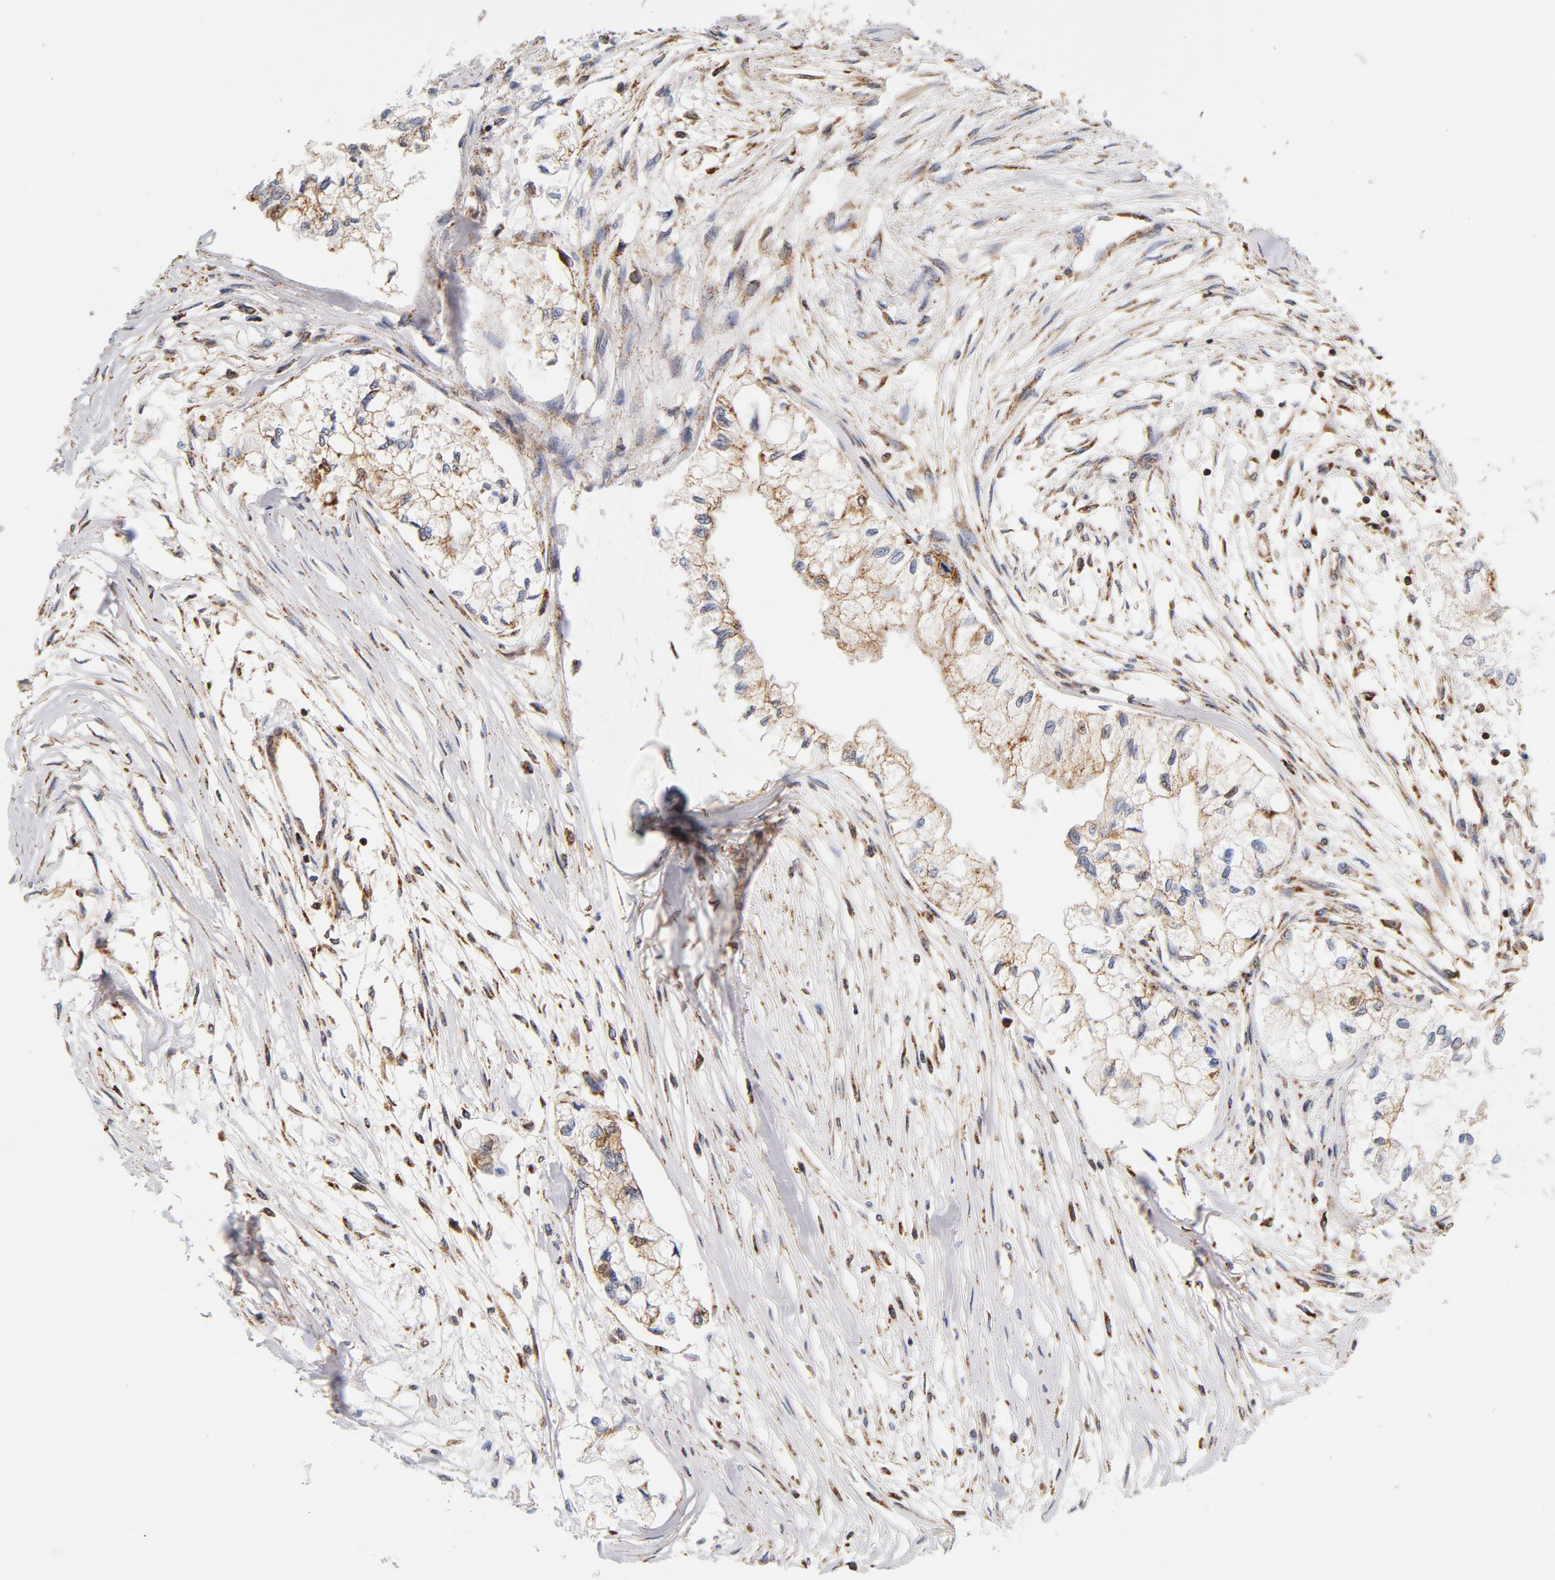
{"staining": {"intensity": "strong", "quantity": ">75%", "location": "cytoplasmic/membranous"}, "tissue": "pancreatic cancer", "cell_type": "Tumor cells", "image_type": "cancer", "snomed": [{"axis": "morphology", "description": "Adenocarcinoma, NOS"}, {"axis": "topography", "description": "Pancreas"}], "caption": "About >75% of tumor cells in human pancreatic adenocarcinoma display strong cytoplasmic/membranous protein positivity as visualized by brown immunohistochemical staining.", "gene": "ECHS1", "patient": {"sex": "male", "age": 79}}